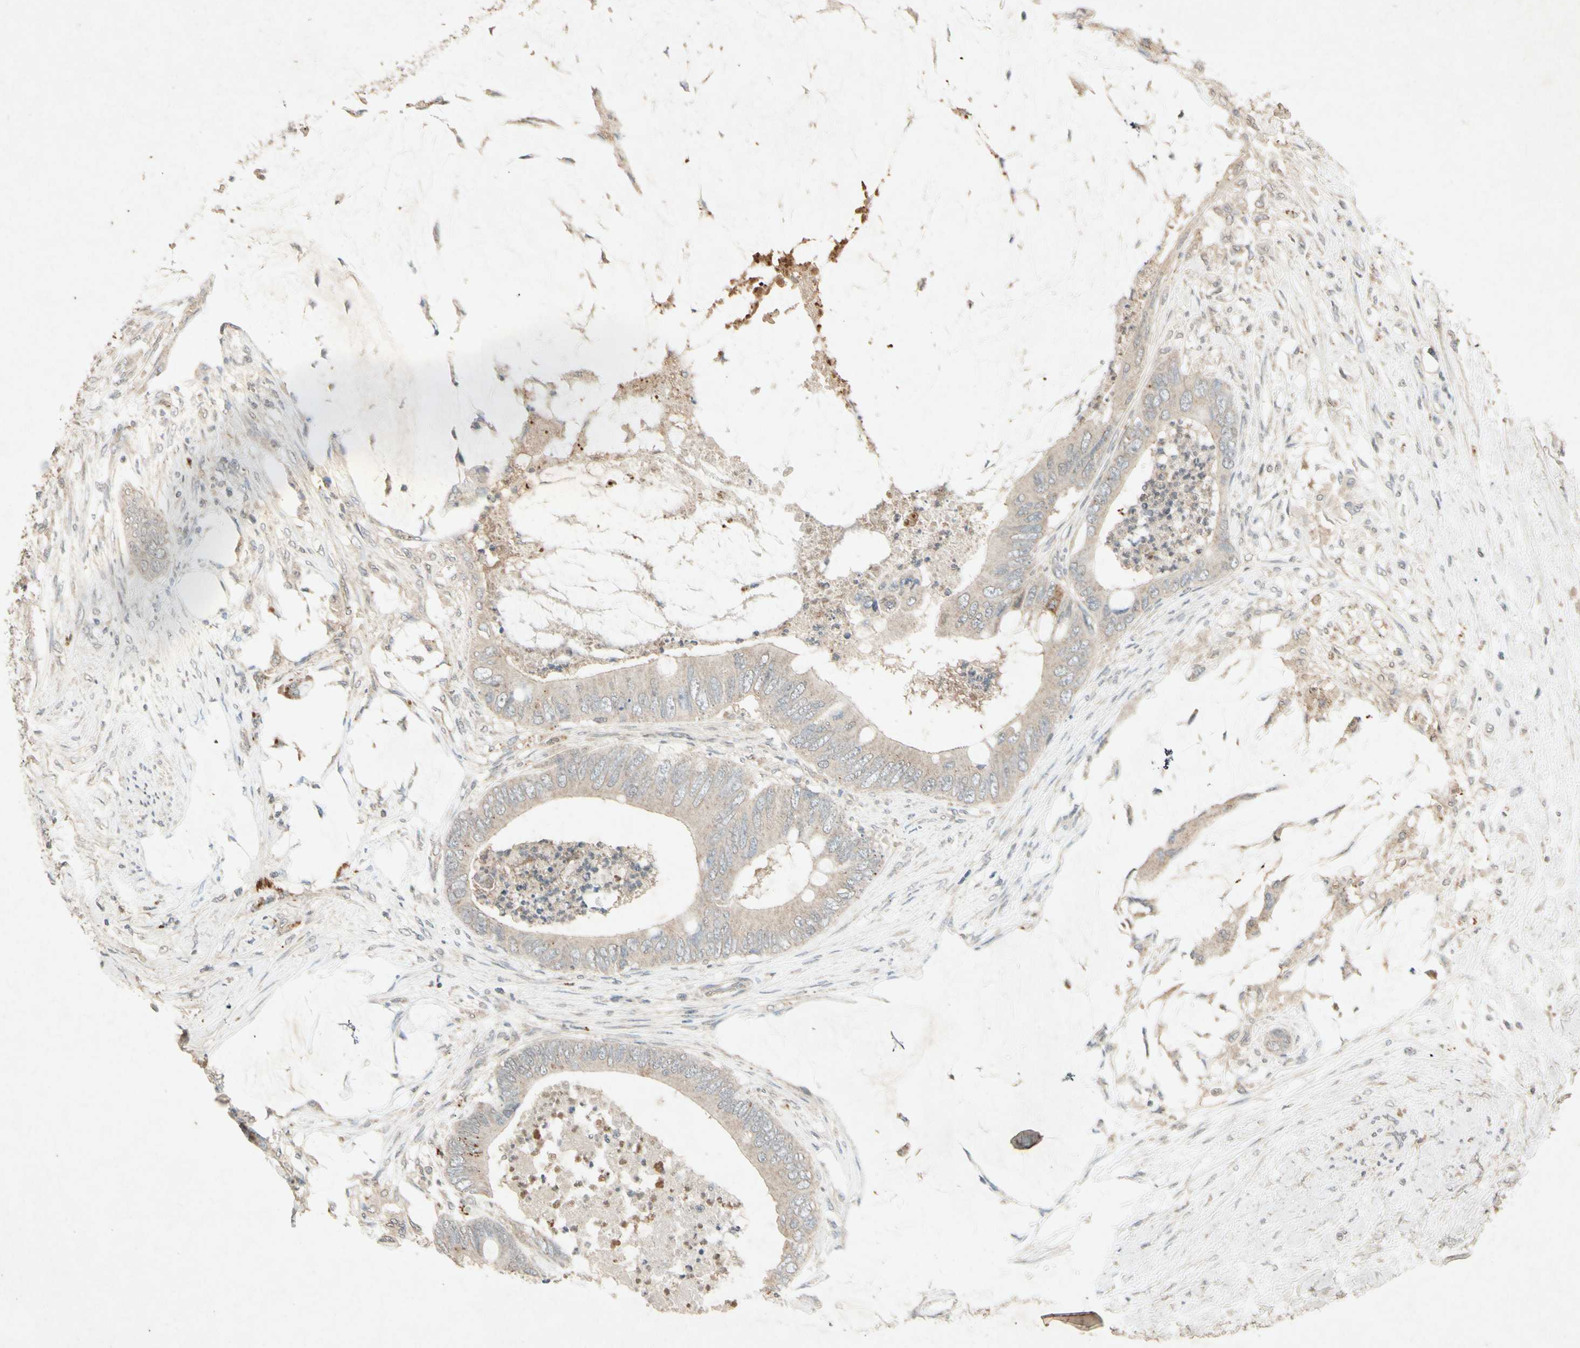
{"staining": {"intensity": "weak", "quantity": ">75%", "location": "cytoplasmic/membranous"}, "tissue": "colorectal cancer", "cell_type": "Tumor cells", "image_type": "cancer", "snomed": [{"axis": "morphology", "description": "Adenocarcinoma, NOS"}, {"axis": "topography", "description": "Rectum"}], "caption": "Colorectal cancer stained with a protein marker reveals weak staining in tumor cells.", "gene": "GPLD1", "patient": {"sex": "female", "age": 77}}